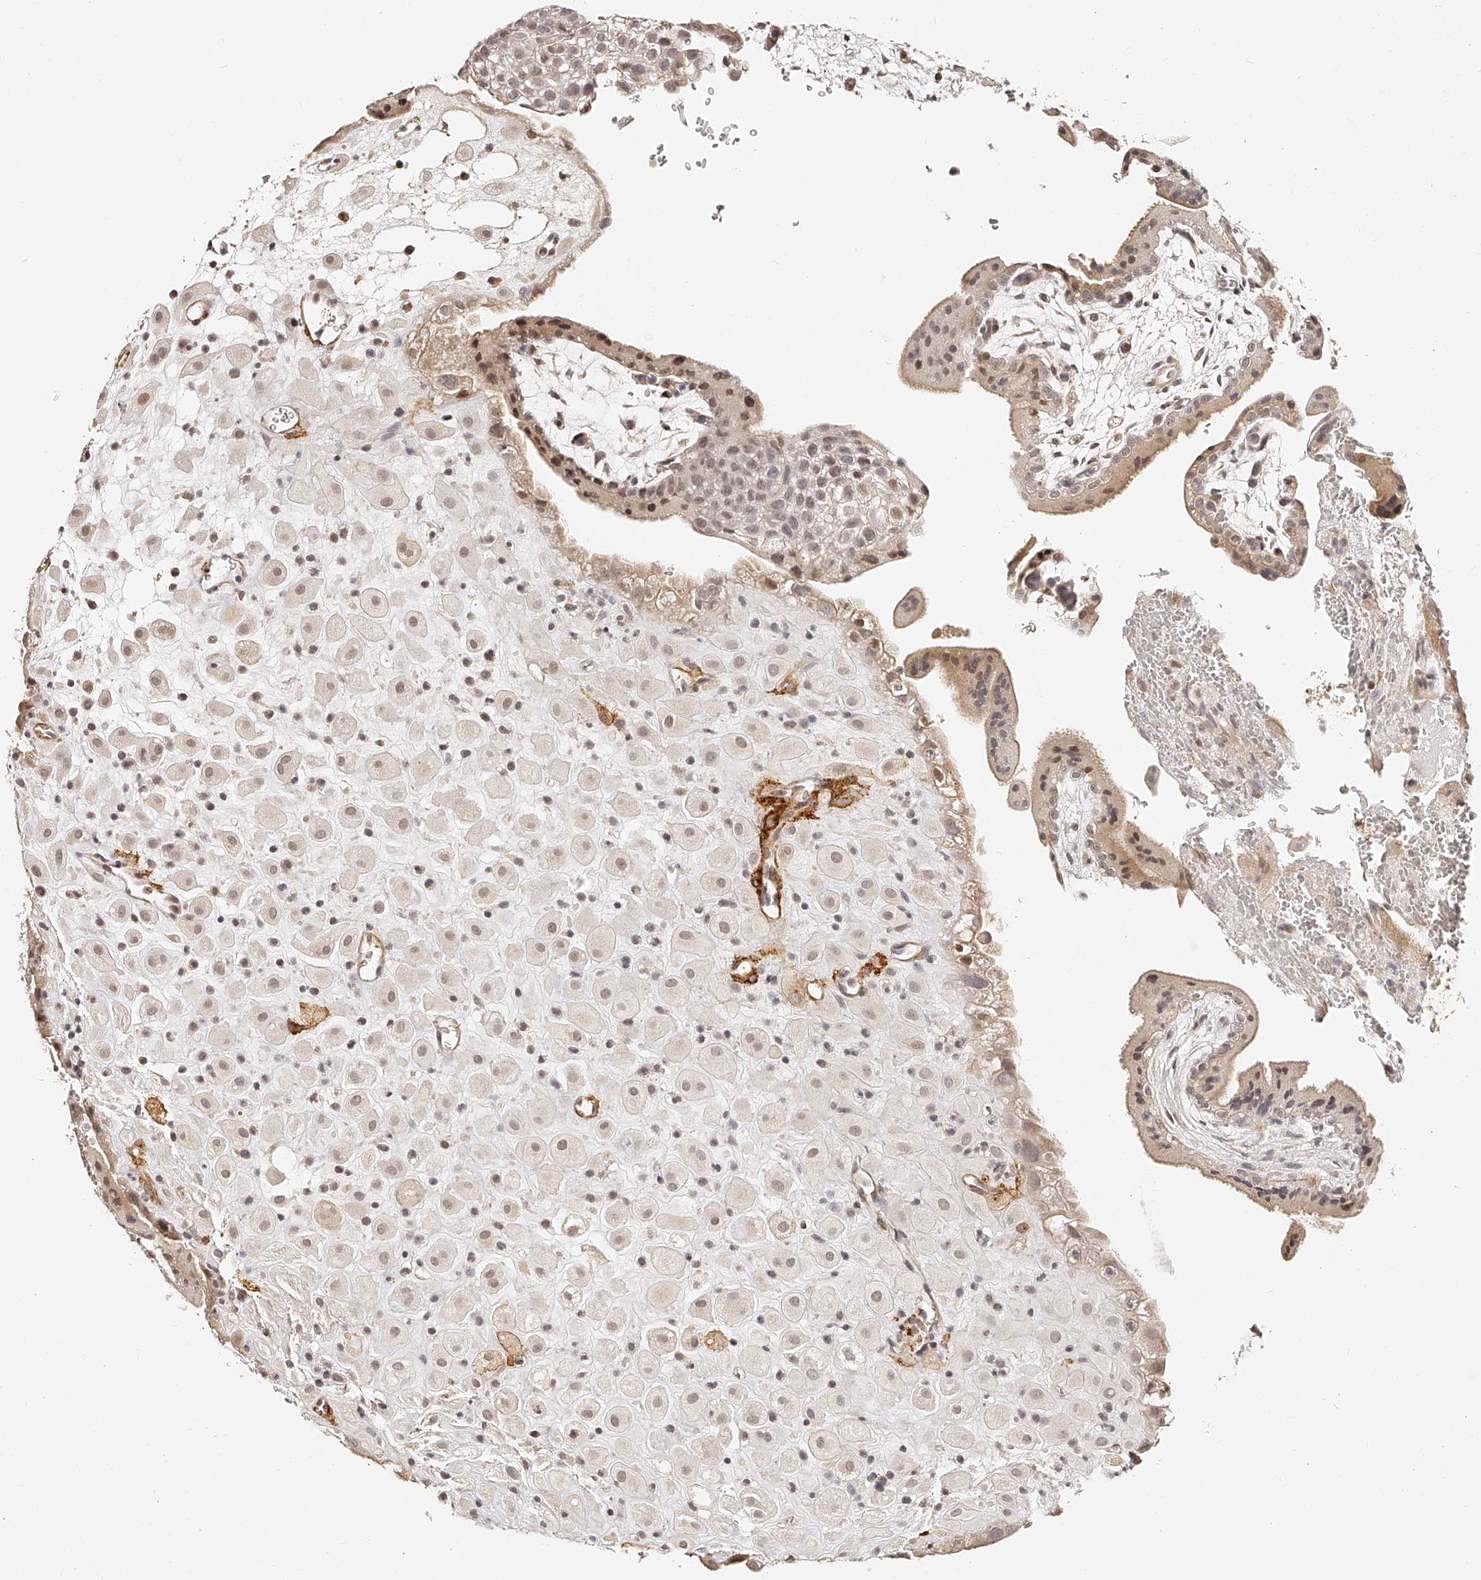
{"staining": {"intensity": "weak", "quantity": "25%-75%", "location": "nuclear"}, "tissue": "placenta", "cell_type": "Decidual cells", "image_type": "normal", "snomed": [{"axis": "morphology", "description": "Normal tissue, NOS"}, {"axis": "topography", "description": "Placenta"}], "caption": "Unremarkable placenta reveals weak nuclear positivity in approximately 25%-75% of decidual cells, visualized by immunohistochemistry.", "gene": "ZNF789", "patient": {"sex": "female", "age": 35}}